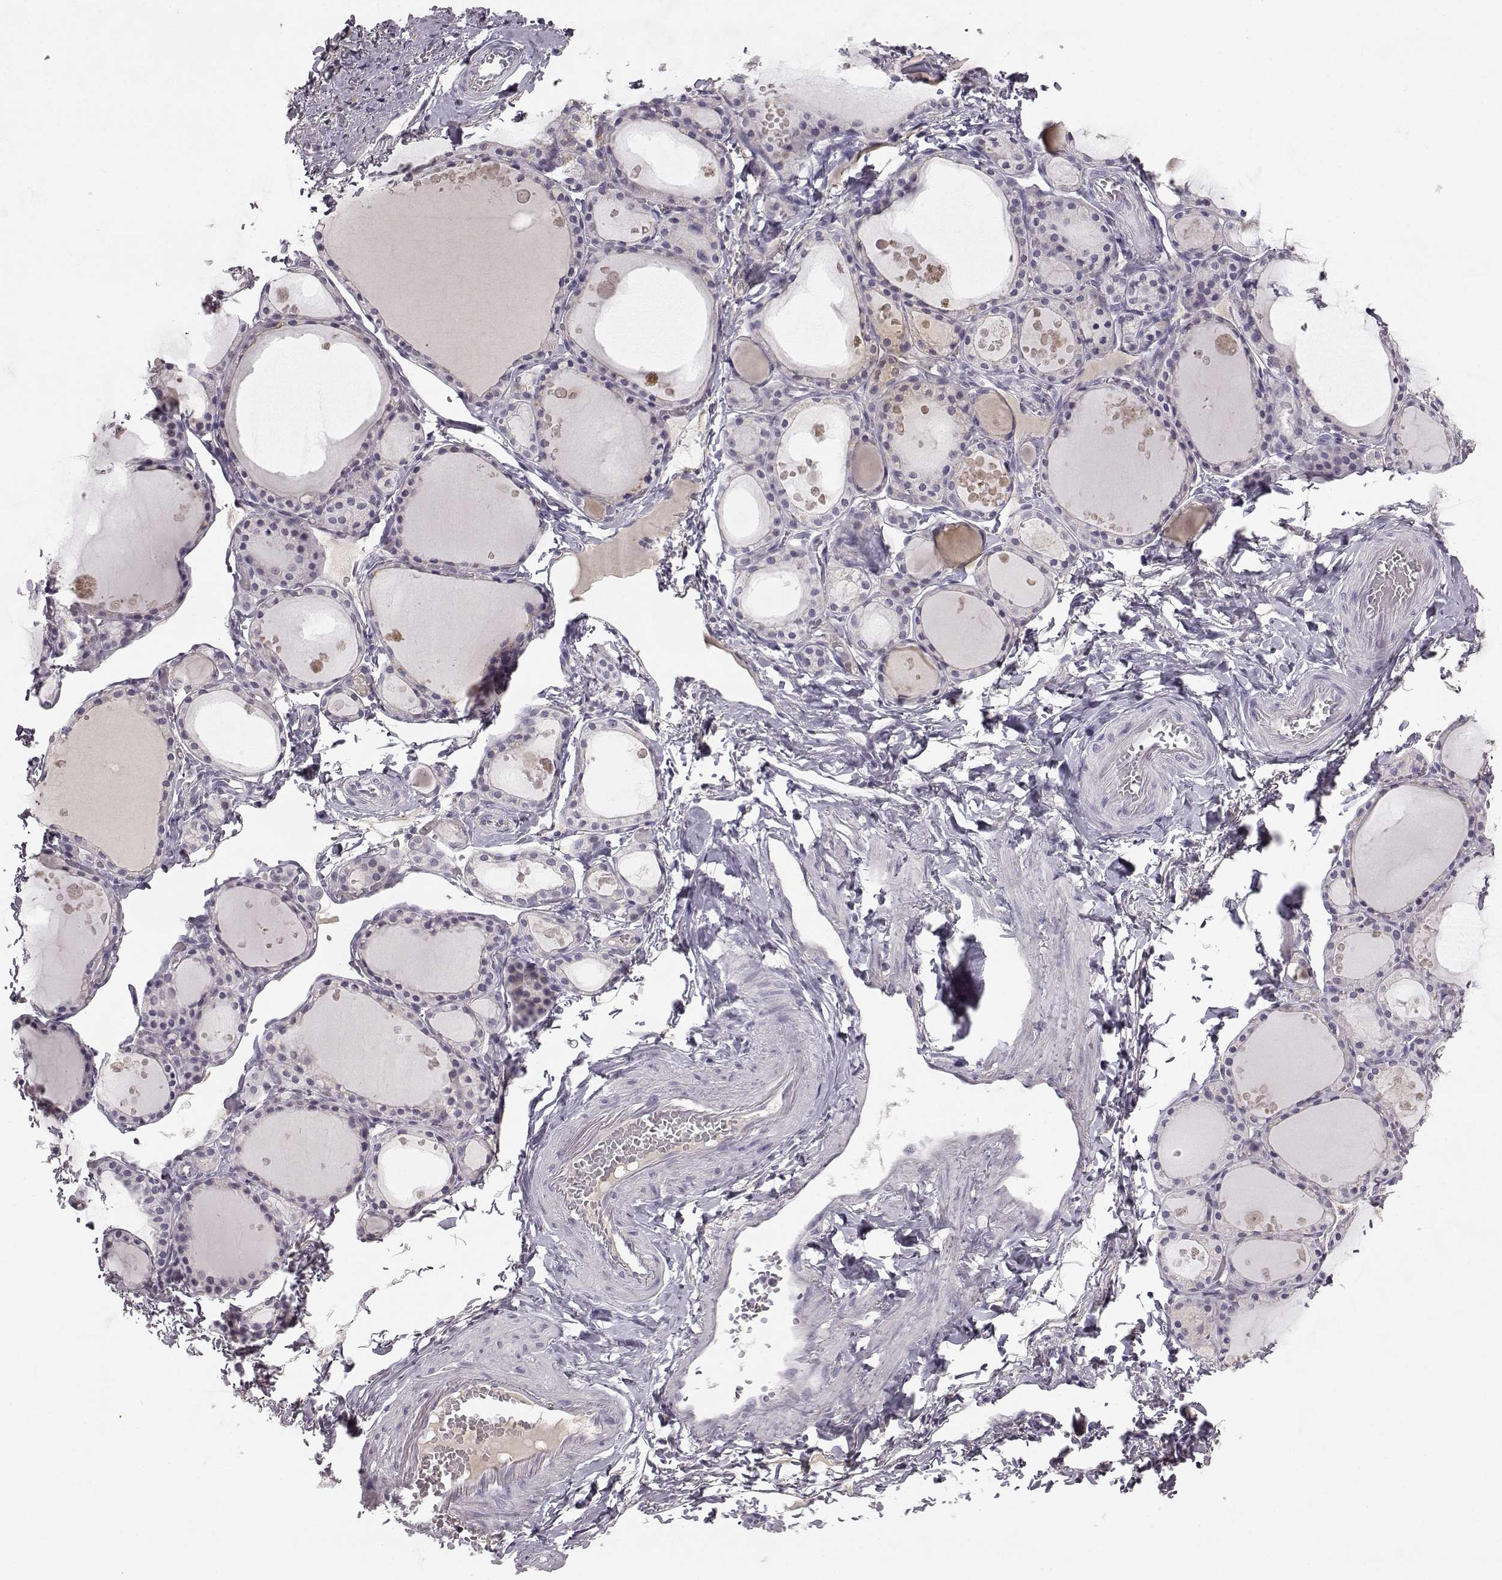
{"staining": {"intensity": "negative", "quantity": "none", "location": "none"}, "tissue": "thyroid gland", "cell_type": "Glandular cells", "image_type": "normal", "snomed": [{"axis": "morphology", "description": "Normal tissue, NOS"}, {"axis": "topography", "description": "Thyroid gland"}], "caption": "IHC image of benign thyroid gland: human thyroid gland stained with DAB exhibits no significant protein positivity in glandular cells. The staining was performed using DAB to visualize the protein expression in brown, while the nuclei were stained in blue with hematoxylin (Magnification: 20x).", "gene": "SPAG17", "patient": {"sex": "male", "age": 68}}